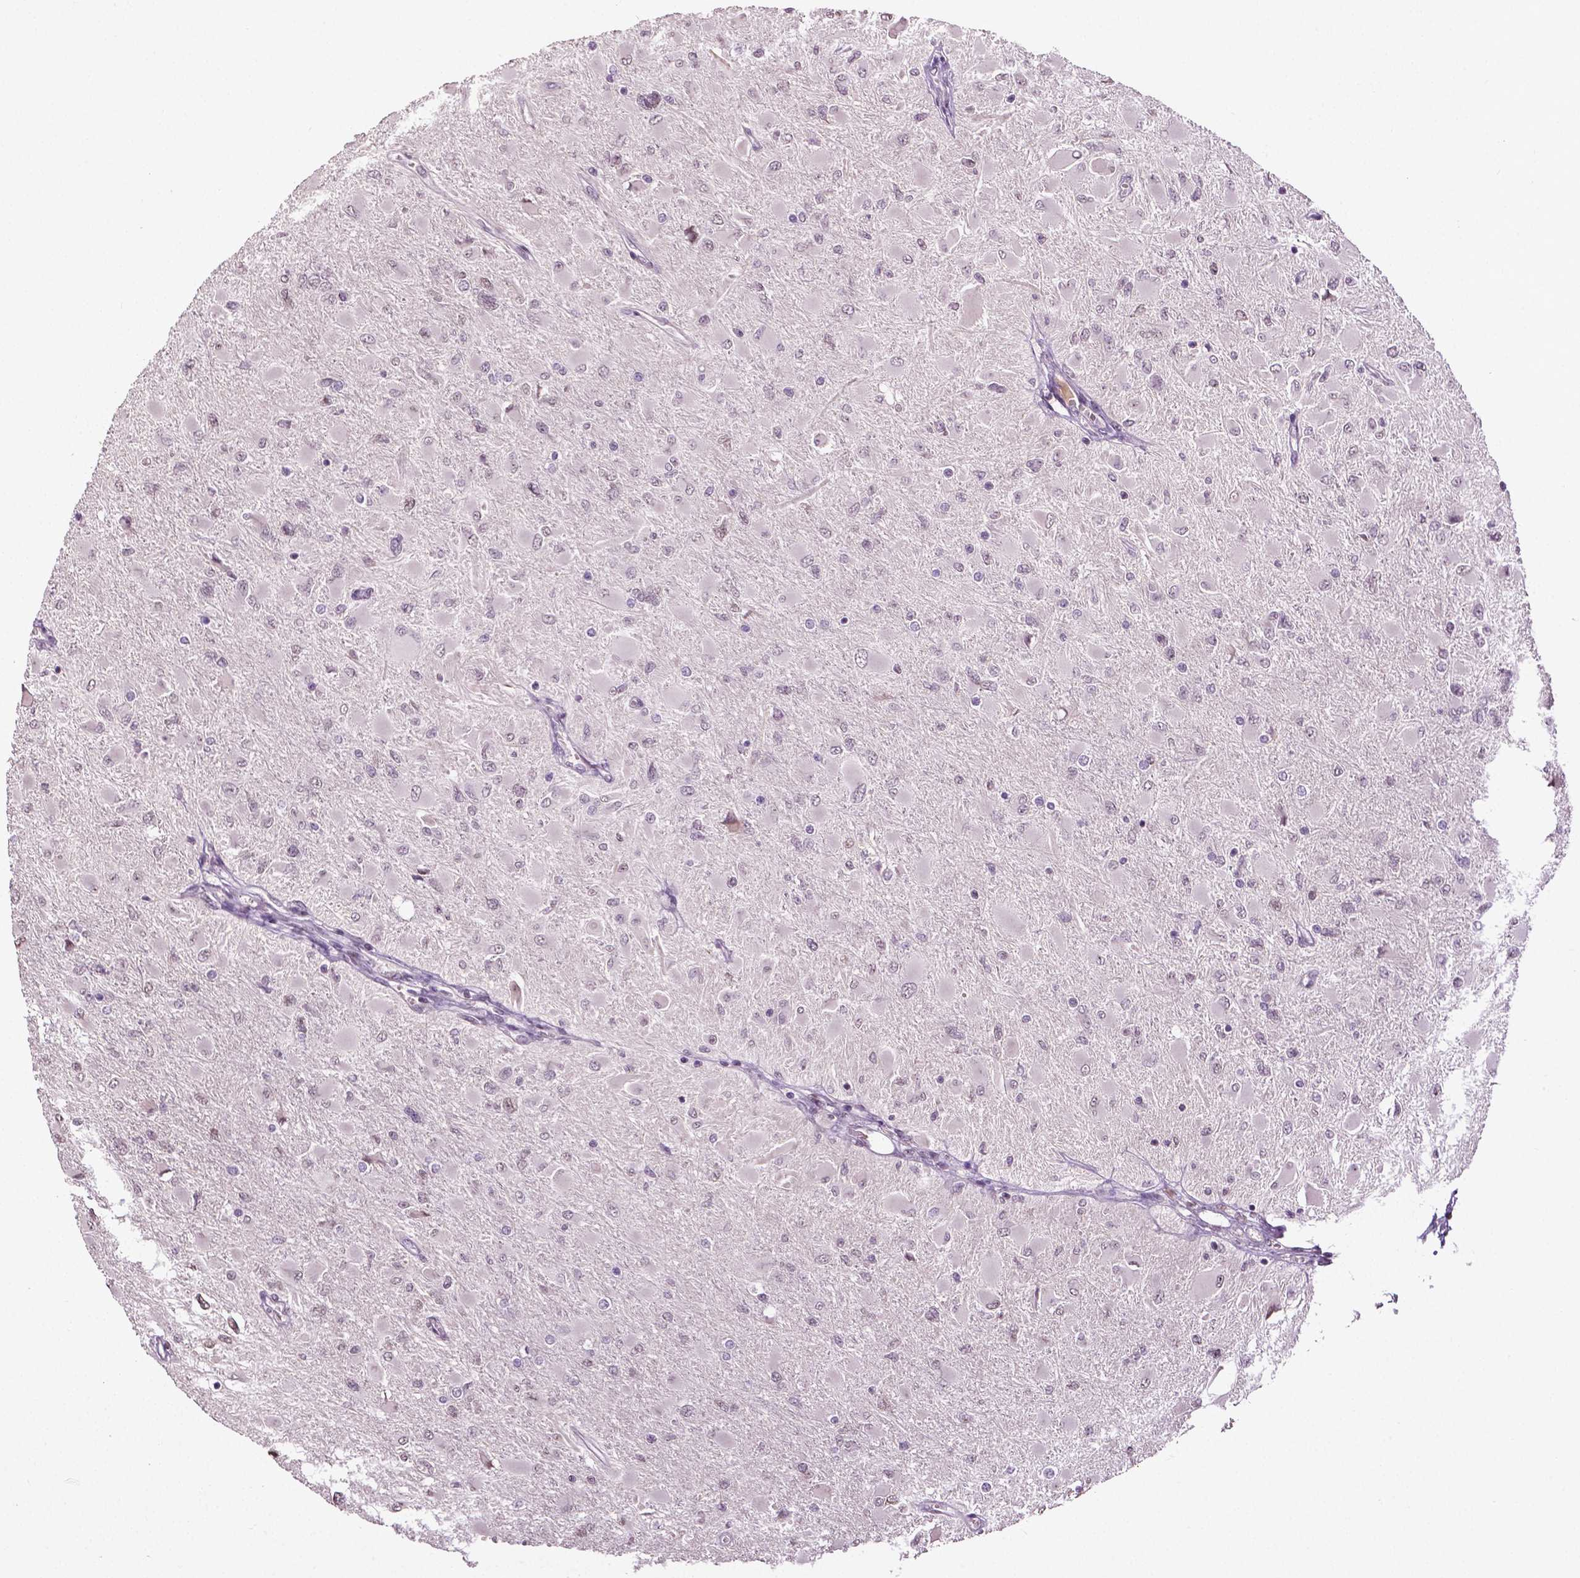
{"staining": {"intensity": "negative", "quantity": "none", "location": "none"}, "tissue": "glioma", "cell_type": "Tumor cells", "image_type": "cancer", "snomed": [{"axis": "morphology", "description": "Glioma, malignant, High grade"}, {"axis": "topography", "description": "Cerebral cortex"}], "caption": "High power microscopy photomicrograph of an immunohistochemistry (IHC) micrograph of malignant glioma (high-grade), revealing no significant staining in tumor cells.", "gene": "DLX5", "patient": {"sex": "female", "age": 36}}